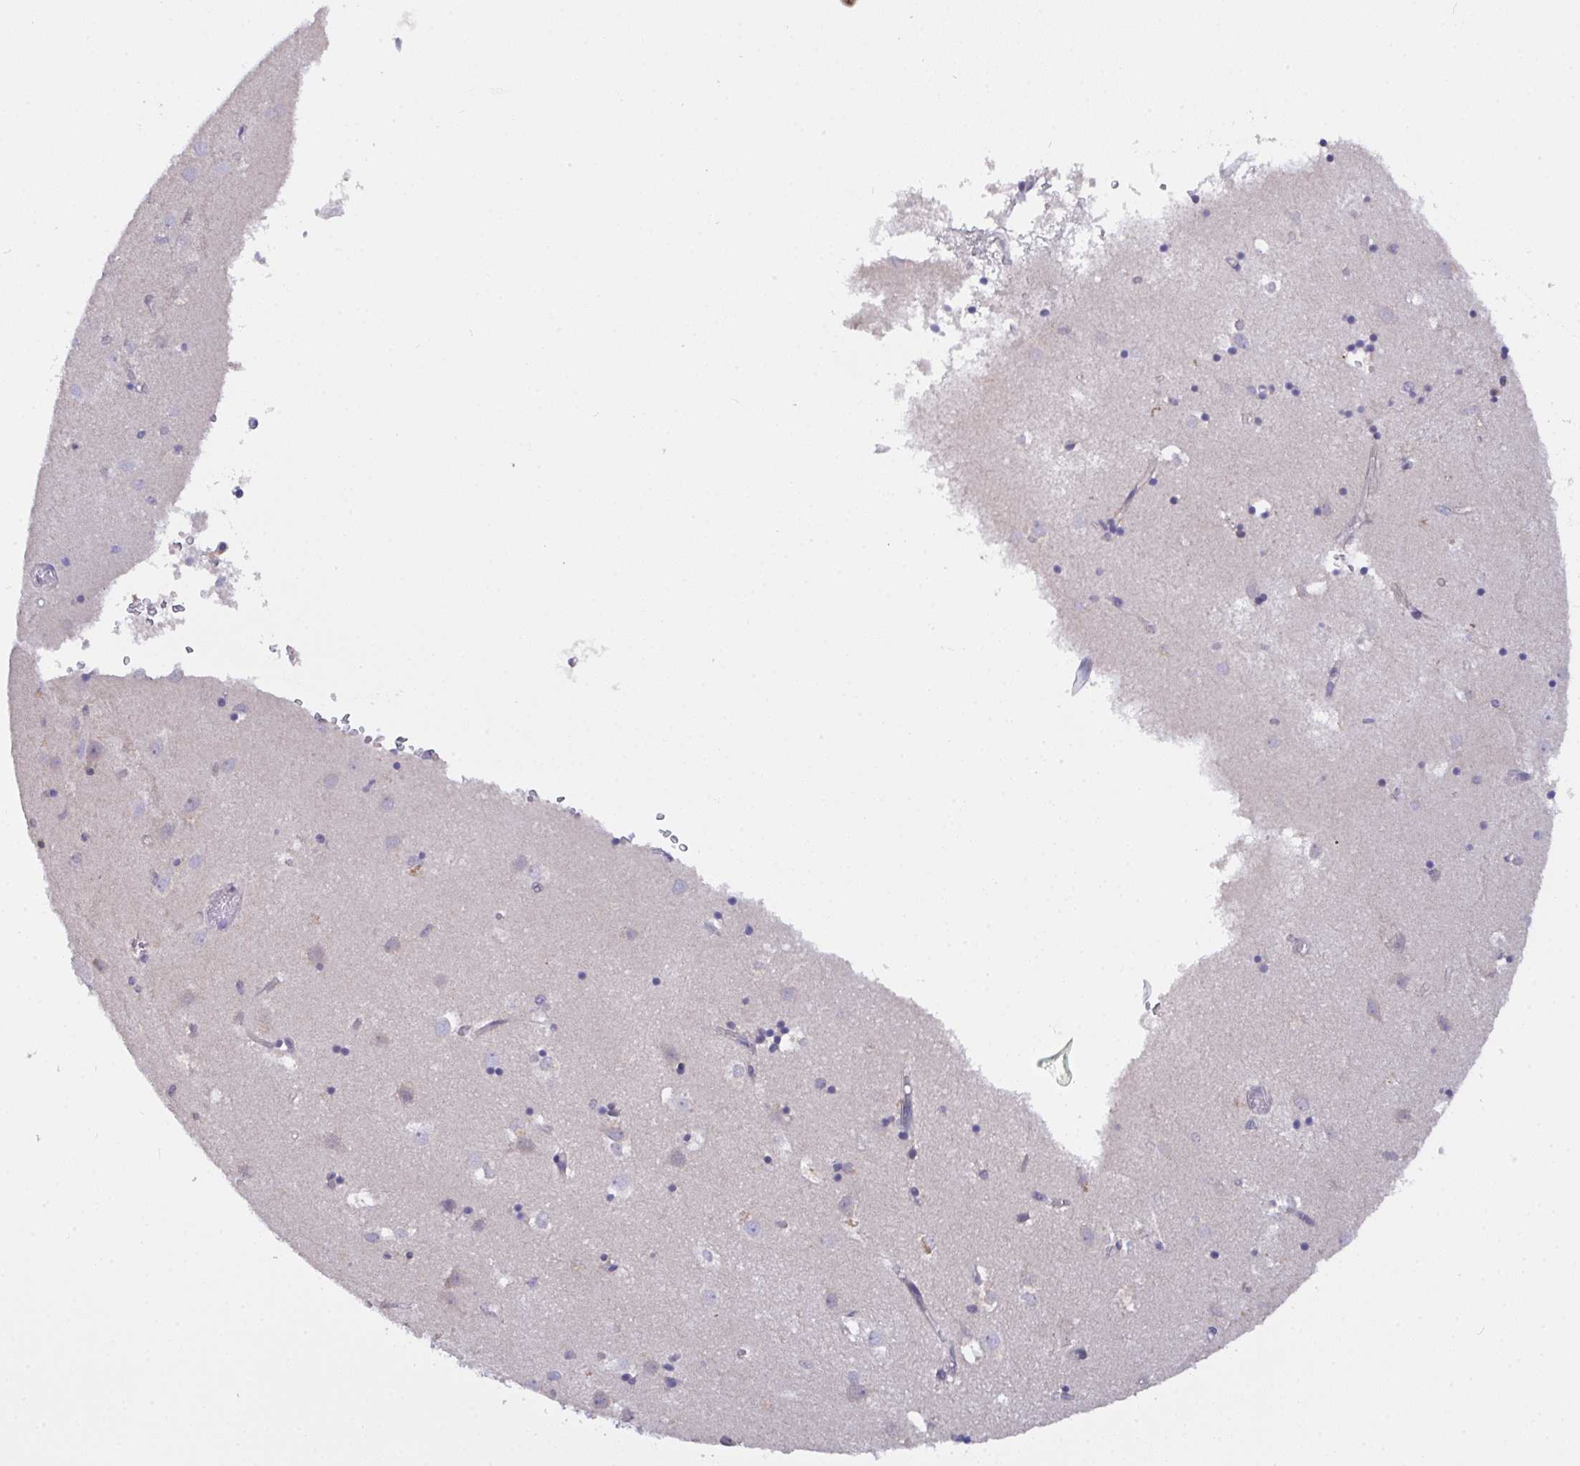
{"staining": {"intensity": "negative", "quantity": "none", "location": "none"}, "tissue": "caudate", "cell_type": "Glial cells", "image_type": "normal", "snomed": [{"axis": "morphology", "description": "Normal tissue, NOS"}, {"axis": "topography", "description": "Lateral ventricle wall"}], "caption": "Immunohistochemistry (IHC) photomicrograph of unremarkable caudate stained for a protein (brown), which displays no expression in glial cells. (Stains: DAB IHC with hematoxylin counter stain, Microscopy: brightfield microscopy at high magnification).", "gene": "L3HYPDH", "patient": {"sex": "male", "age": 70}}